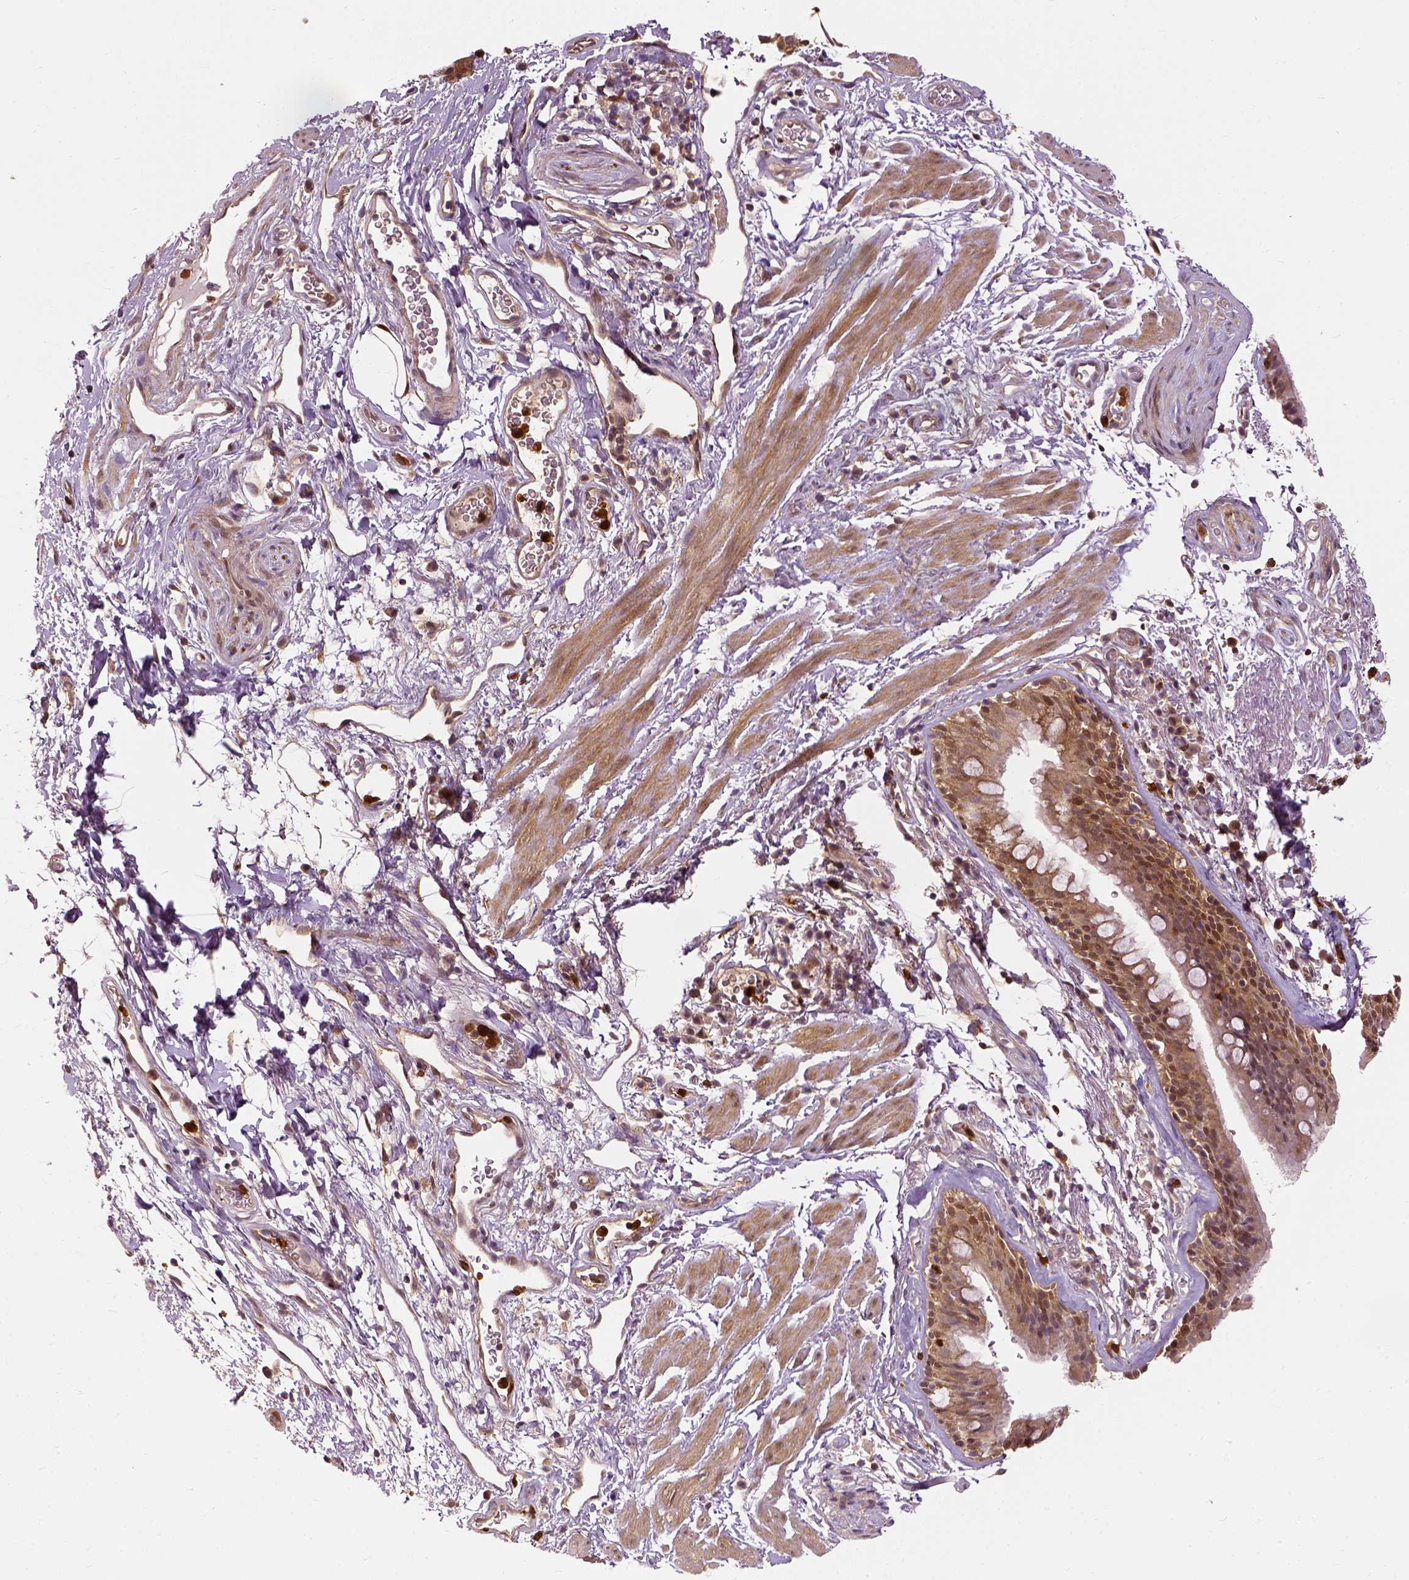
{"staining": {"intensity": "moderate", "quantity": ">75%", "location": "cytoplasmic/membranous"}, "tissue": "bronchus", "cell_type": "Respiratory epithelial cells", "image_type": "normal", "snomed": [{"axis": "morphology", "description": "Normal tissue, NOS"}, {"axis": "topography", "description": "Cartilage tissue"}, {"axis": "topography", "description": "Bronchus"}], "caption": "IHC image of unremarkable bronchus: bronchus stained using IHC reveals medium levels of moderate protein expression localized specifically in the cytoplasmic/membranous of respiratory epithelial cells, appearing as a cytoplasmic/membranous brown color.", "gene": "GPI", "patient": {"sex": "male", "age": 58}}